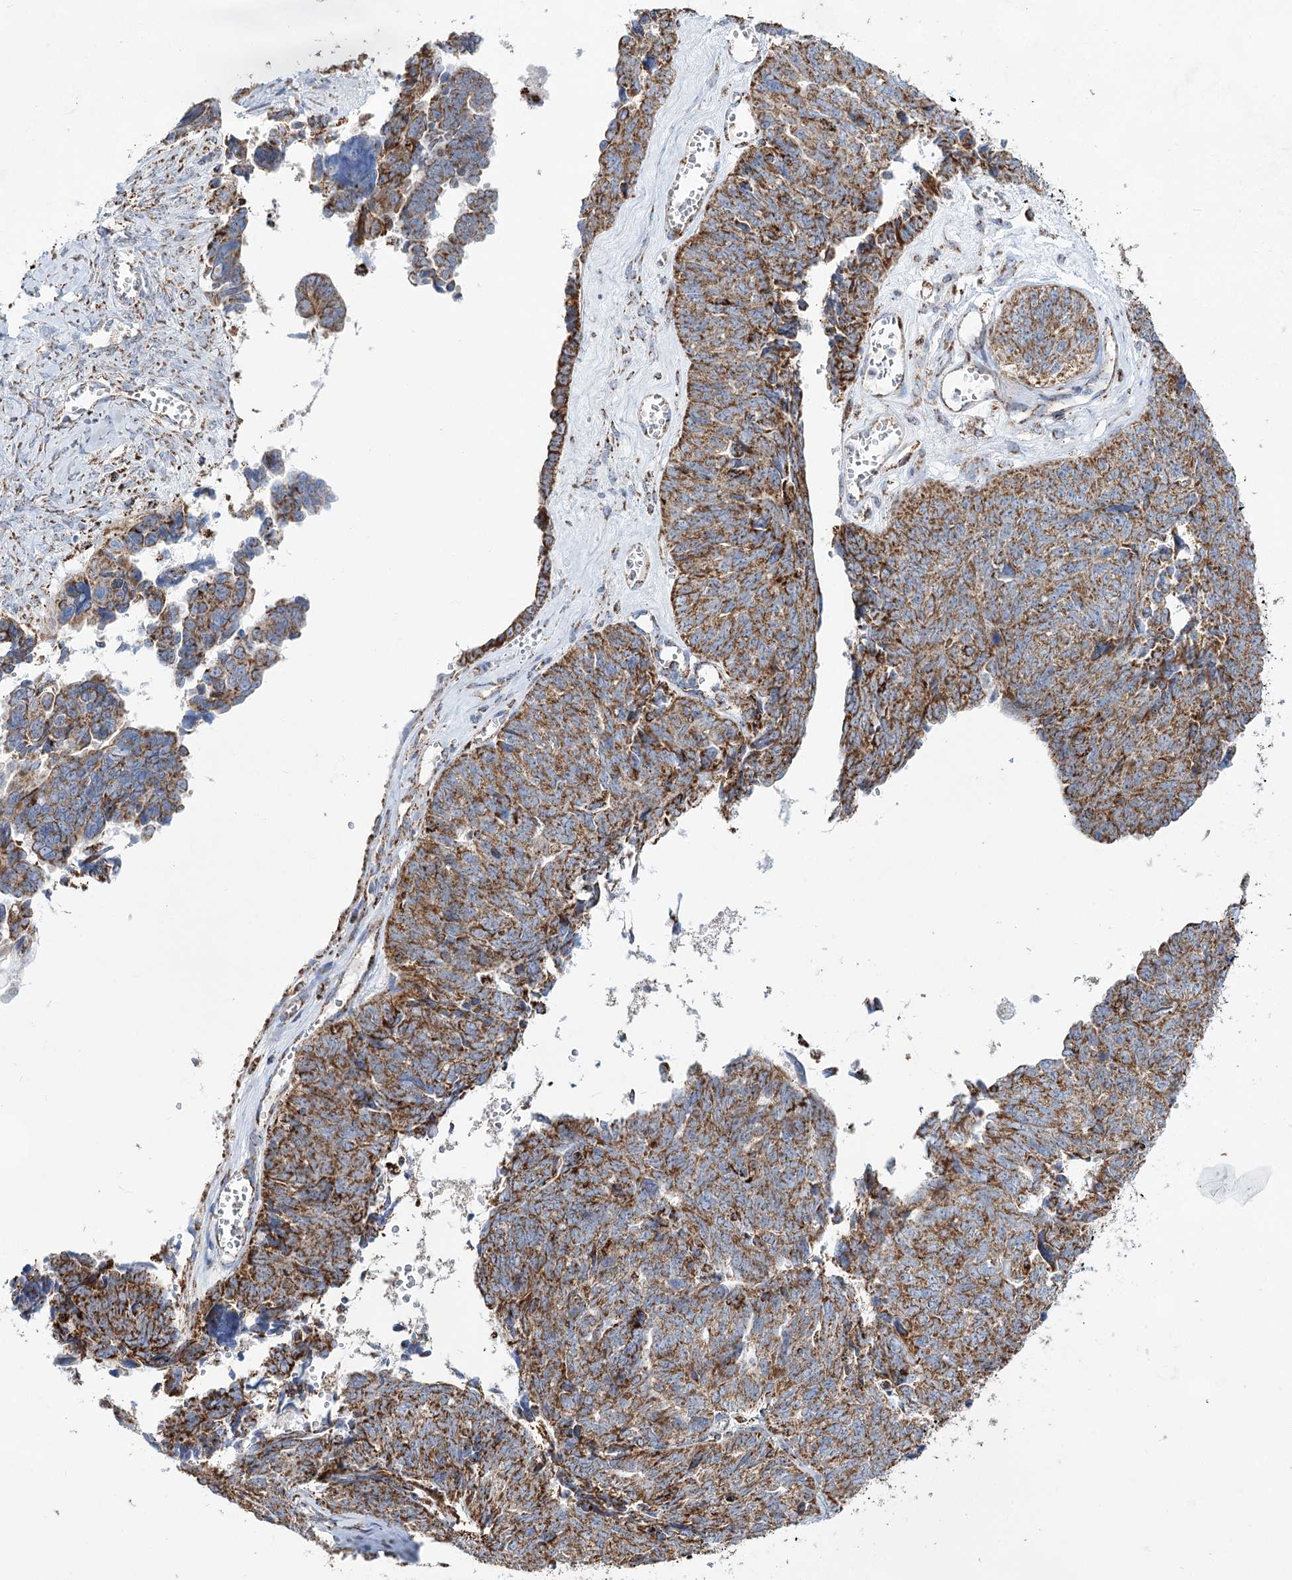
{"staining": {"intensity": "moderate", "quantity": ">75%", "location": "cytoplasmic/membranous"}, "tissue": "ovarian cancer", "cell_type": "Tumor cells", "image_type": "cancer", "snomed": [{"axis": "morphology", "description": "Cystadenocarcinoma, serous, NOS"}, {"axis": "topography", "description": "Ovary"}], "caption": "Protein expression analysis of human ovarian cancer (serous cystadenocarcinoma) reveals moderate cytoplasmic/membranous staining in about >75% of tumor cells. The staining was performed using DAB (3,3'-diaminobenzidine) to visualize the protein expression in brown, while the nuclei were stained in blue with hematoxylin (Magnification: 20x).", "gene": "NADK2", "patient": {"sex": "female", "age": 79}}